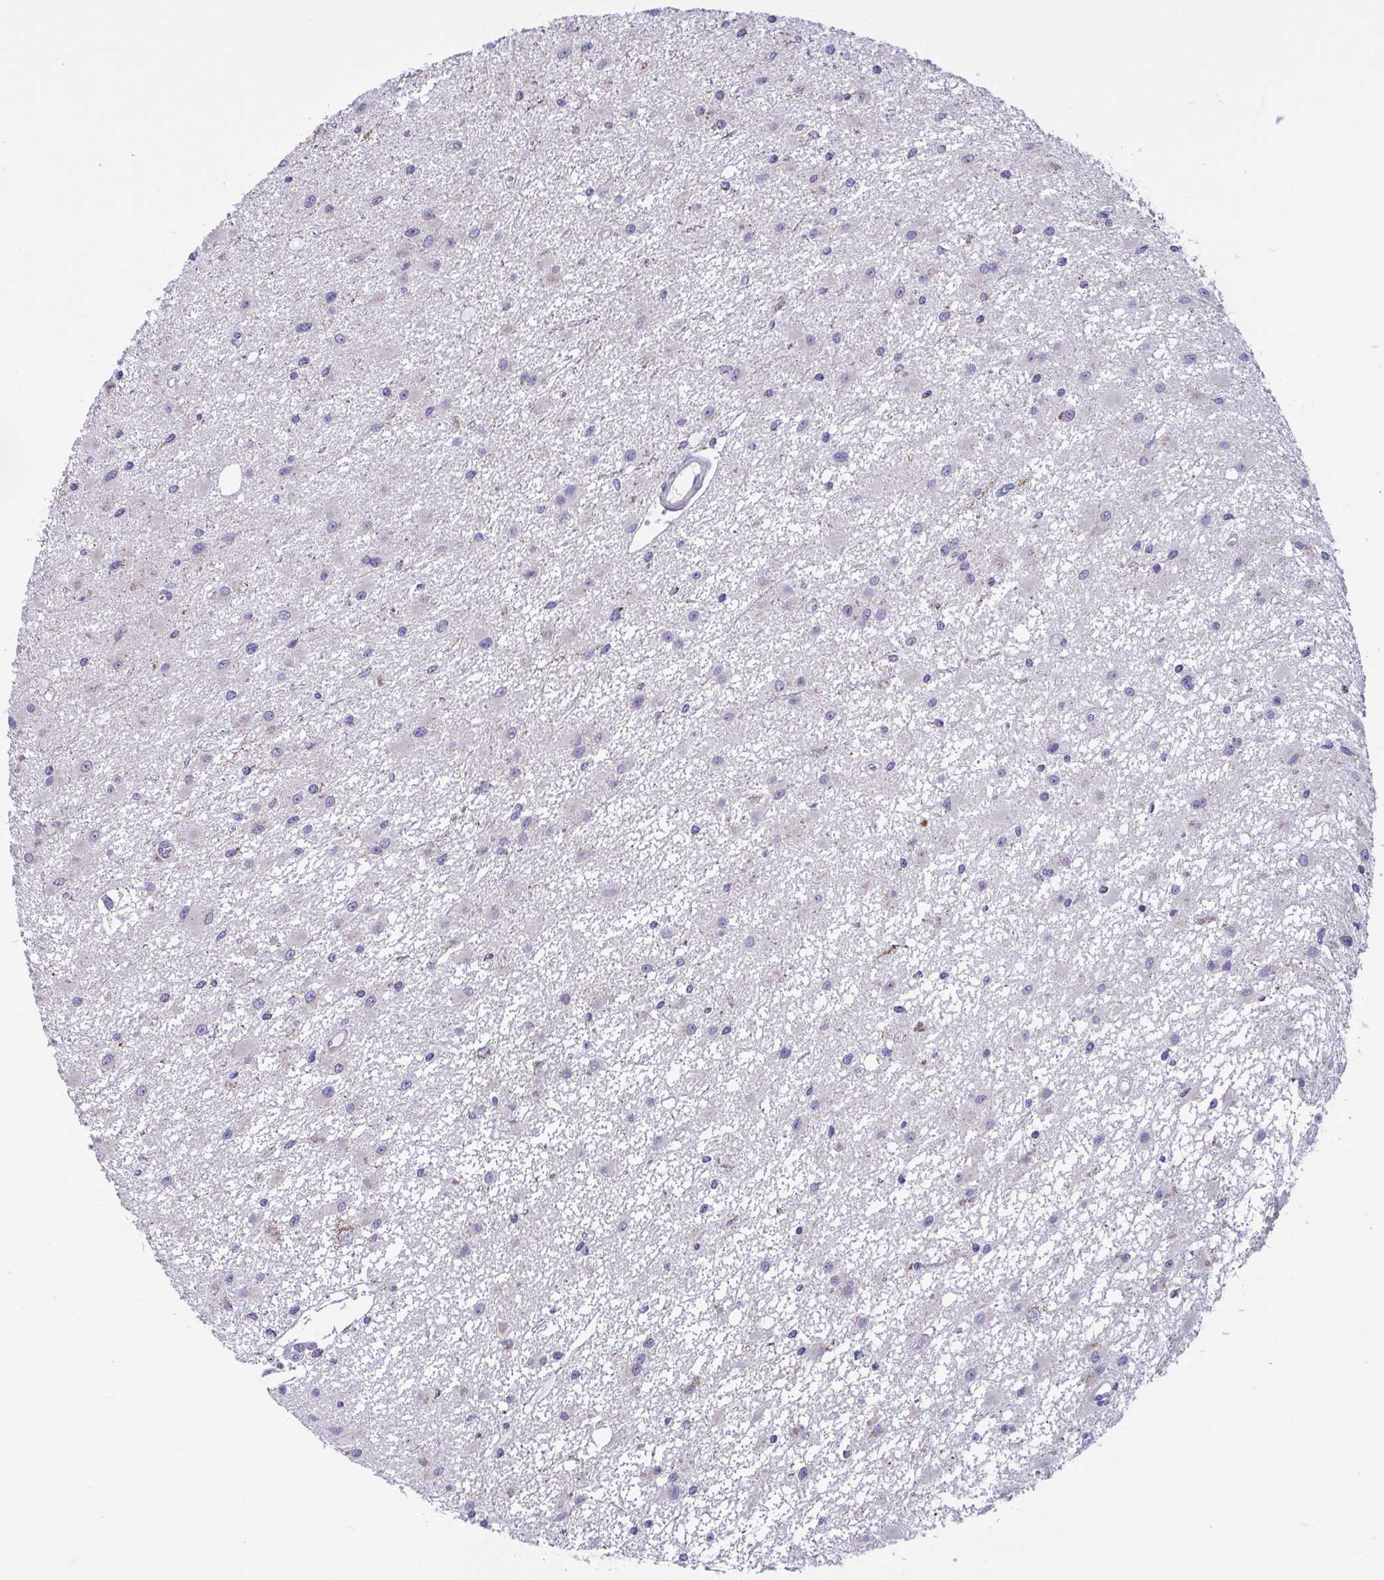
{"staining": {"intensity": "negative", "quantity": "none", "location": "none"}, "tissue": "glioma", "cell_type": "Tumor cells", "image_type": "cancer", "snomed": [{"axis": "morphology", "description": "Glioma, malignant, High grade"}, {"axis": "topography", "description": "Brain"}], "caption": "DAB (3,3'-diaminobenzidine) immunohistochemical staining of malignant glioma (high-grade) displays no significant expression in tumor cells.", "gene": "OR13A1", "patient": {"sex": "male", "age": 54}}